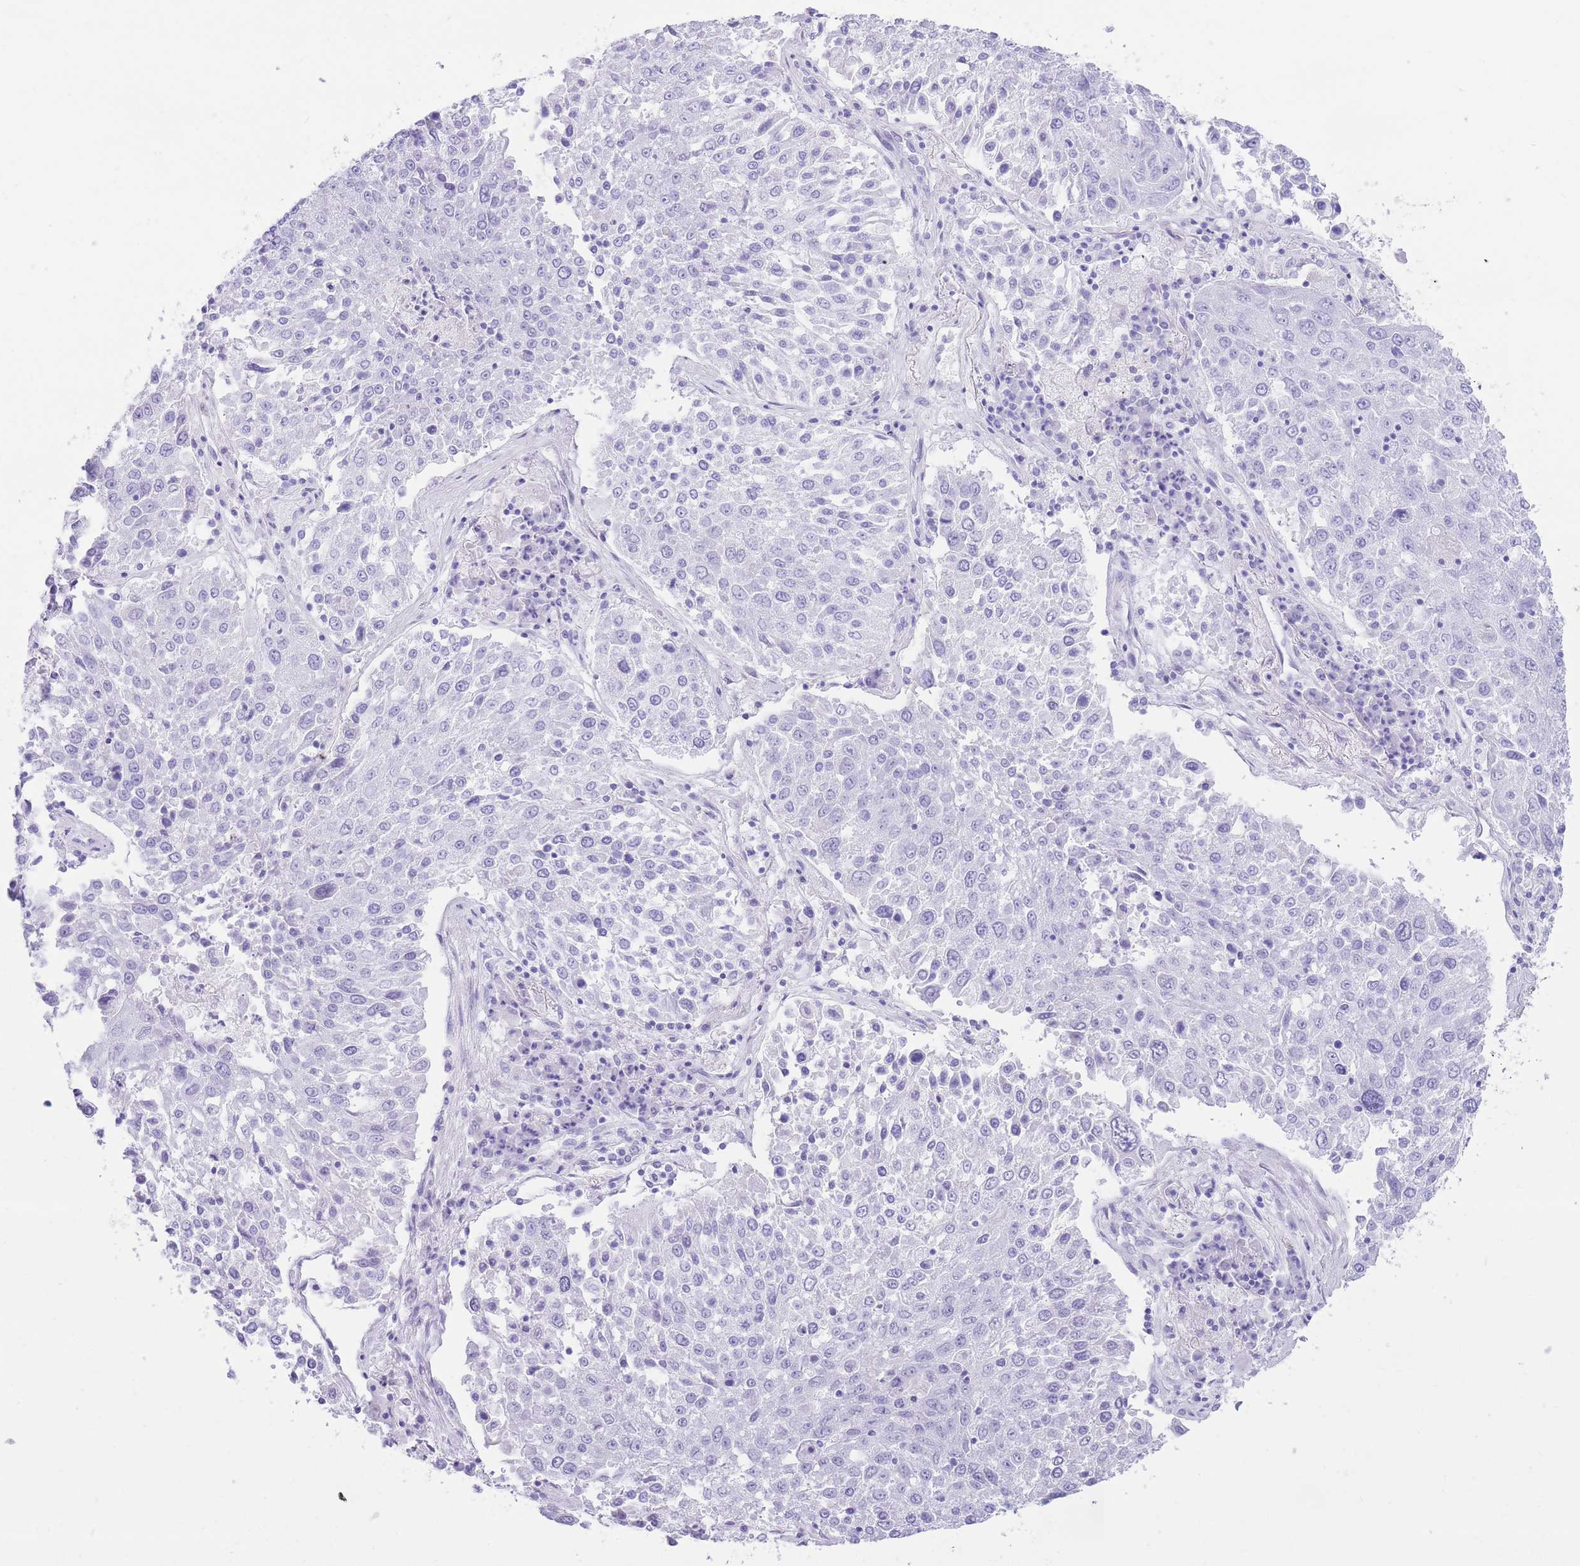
{"staining": {"intensity": "negative", "quantity": "none", "location": "none"}, "tissue": "lung cancer", "cell_type": "Tumor cells", "image_type": "cancer", "snomed": [{"axis": "morphology", "description": "Squamous cell carcinoma, NOS"}, {"axis": "topography", "description": "Lung"}], "caption": "High magnification brightfield microscopy of squamous cell carcinoma (lung) stained with DAB (3,3'-diaminobenzidine) (brown) and counterstained with hematoxylin (blue): tumor cells show no significant staining.", "gene": "ELOA2", "patient": {"sex": "male", "age": 65}}